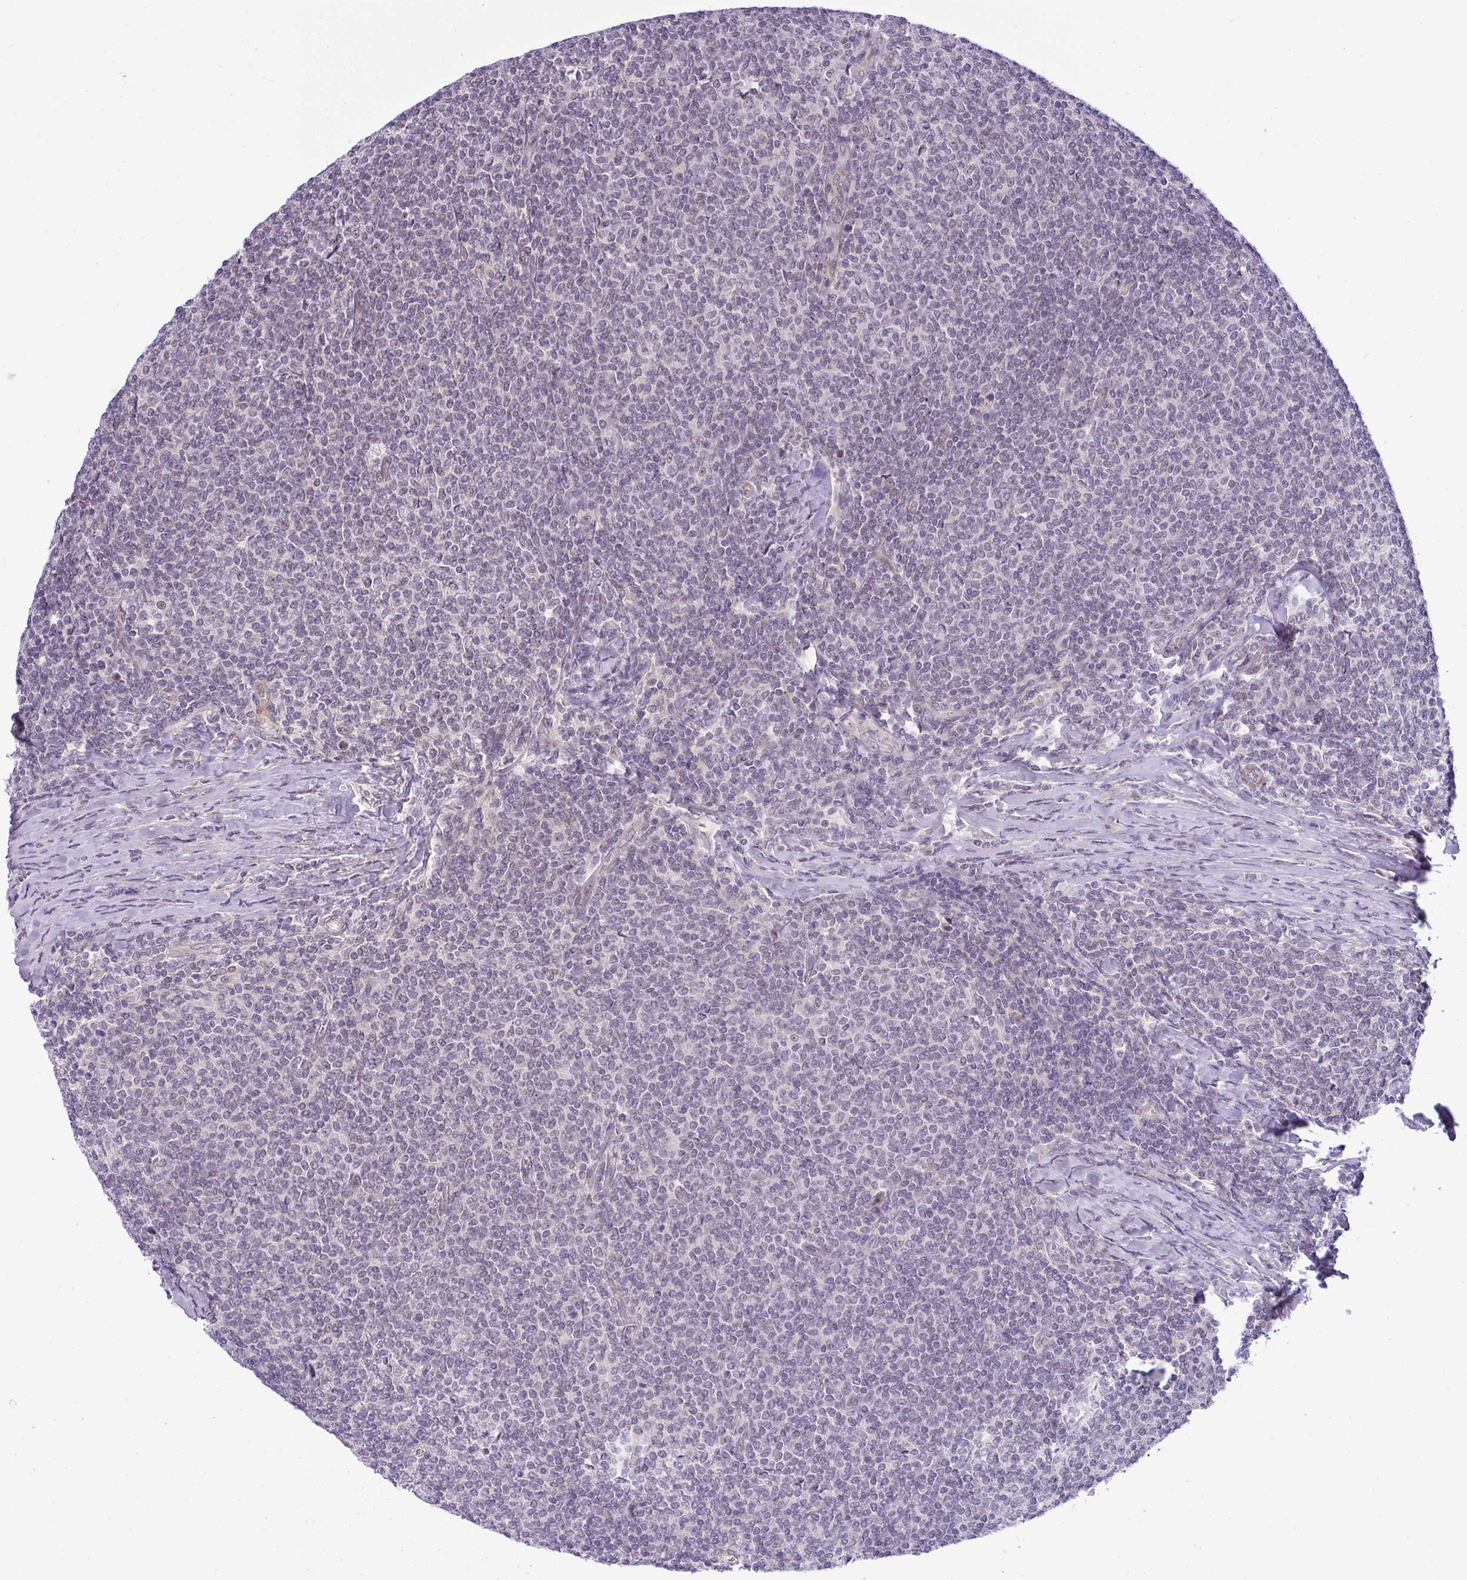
{"staining": {"intensity": "negative", "quantity": "none", "location": "none"}, "tissue": "lymphoma", "cell_type": "Tumor cells", "image_type": "cancer", "snomed": [{"axis": "morphology", "description": "Malignant lymphoma, non-Hodgkin's type, Low grade"}, {"axis": "topography", "description": "Lymph node"}], "caption": "Protein analysis of low-grade malignant lymphoma, non-Hodgkin's type demonstrates no significant expression in tumor cells.", "gene": "DZIP1", "patient": {"sex": "male", "age": 52}}